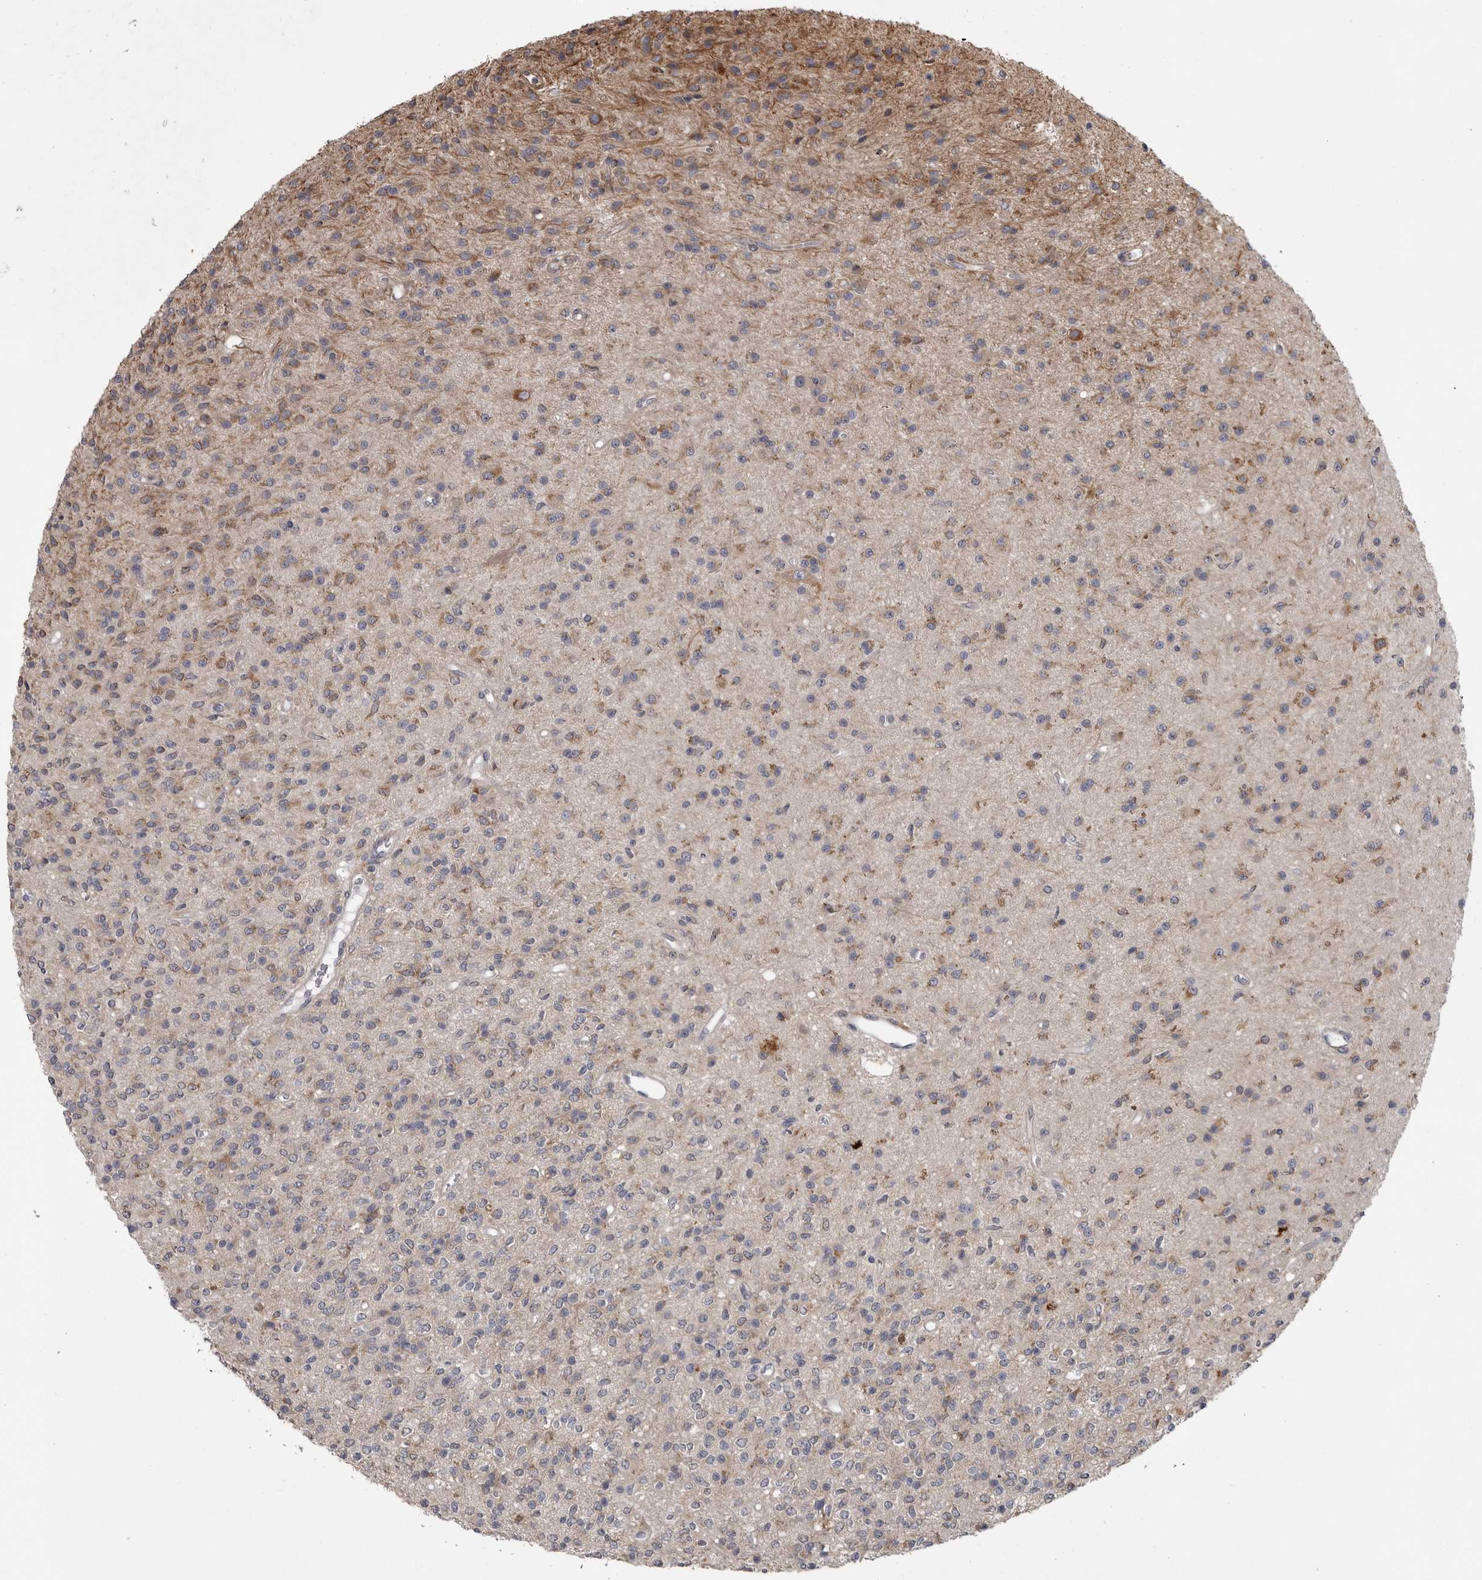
{"staining": {"intensity": "moderate", "quantity": "<25%", "location": "cytoplasmic/membranous"}, "tissue": "glioma", "cell_type": "Tumor cells", "image_type": "cancer", "snomed": [{"axis": "morphology", "description": "Glioma, malignant, High grade"}, {"axis": "topography", "description": "Brain"}], "caption": "Malignant glioma (high-grade) stained with DAB (3,3'-diaminobenzidine) immunohistochemistry (IHC) demonstrates low levels of moderate cytoplasmic/membranous staining in about <25% of tumor cells.", "gene": "ZNRF1", "patient": {"sex": "male", "age": 34}}